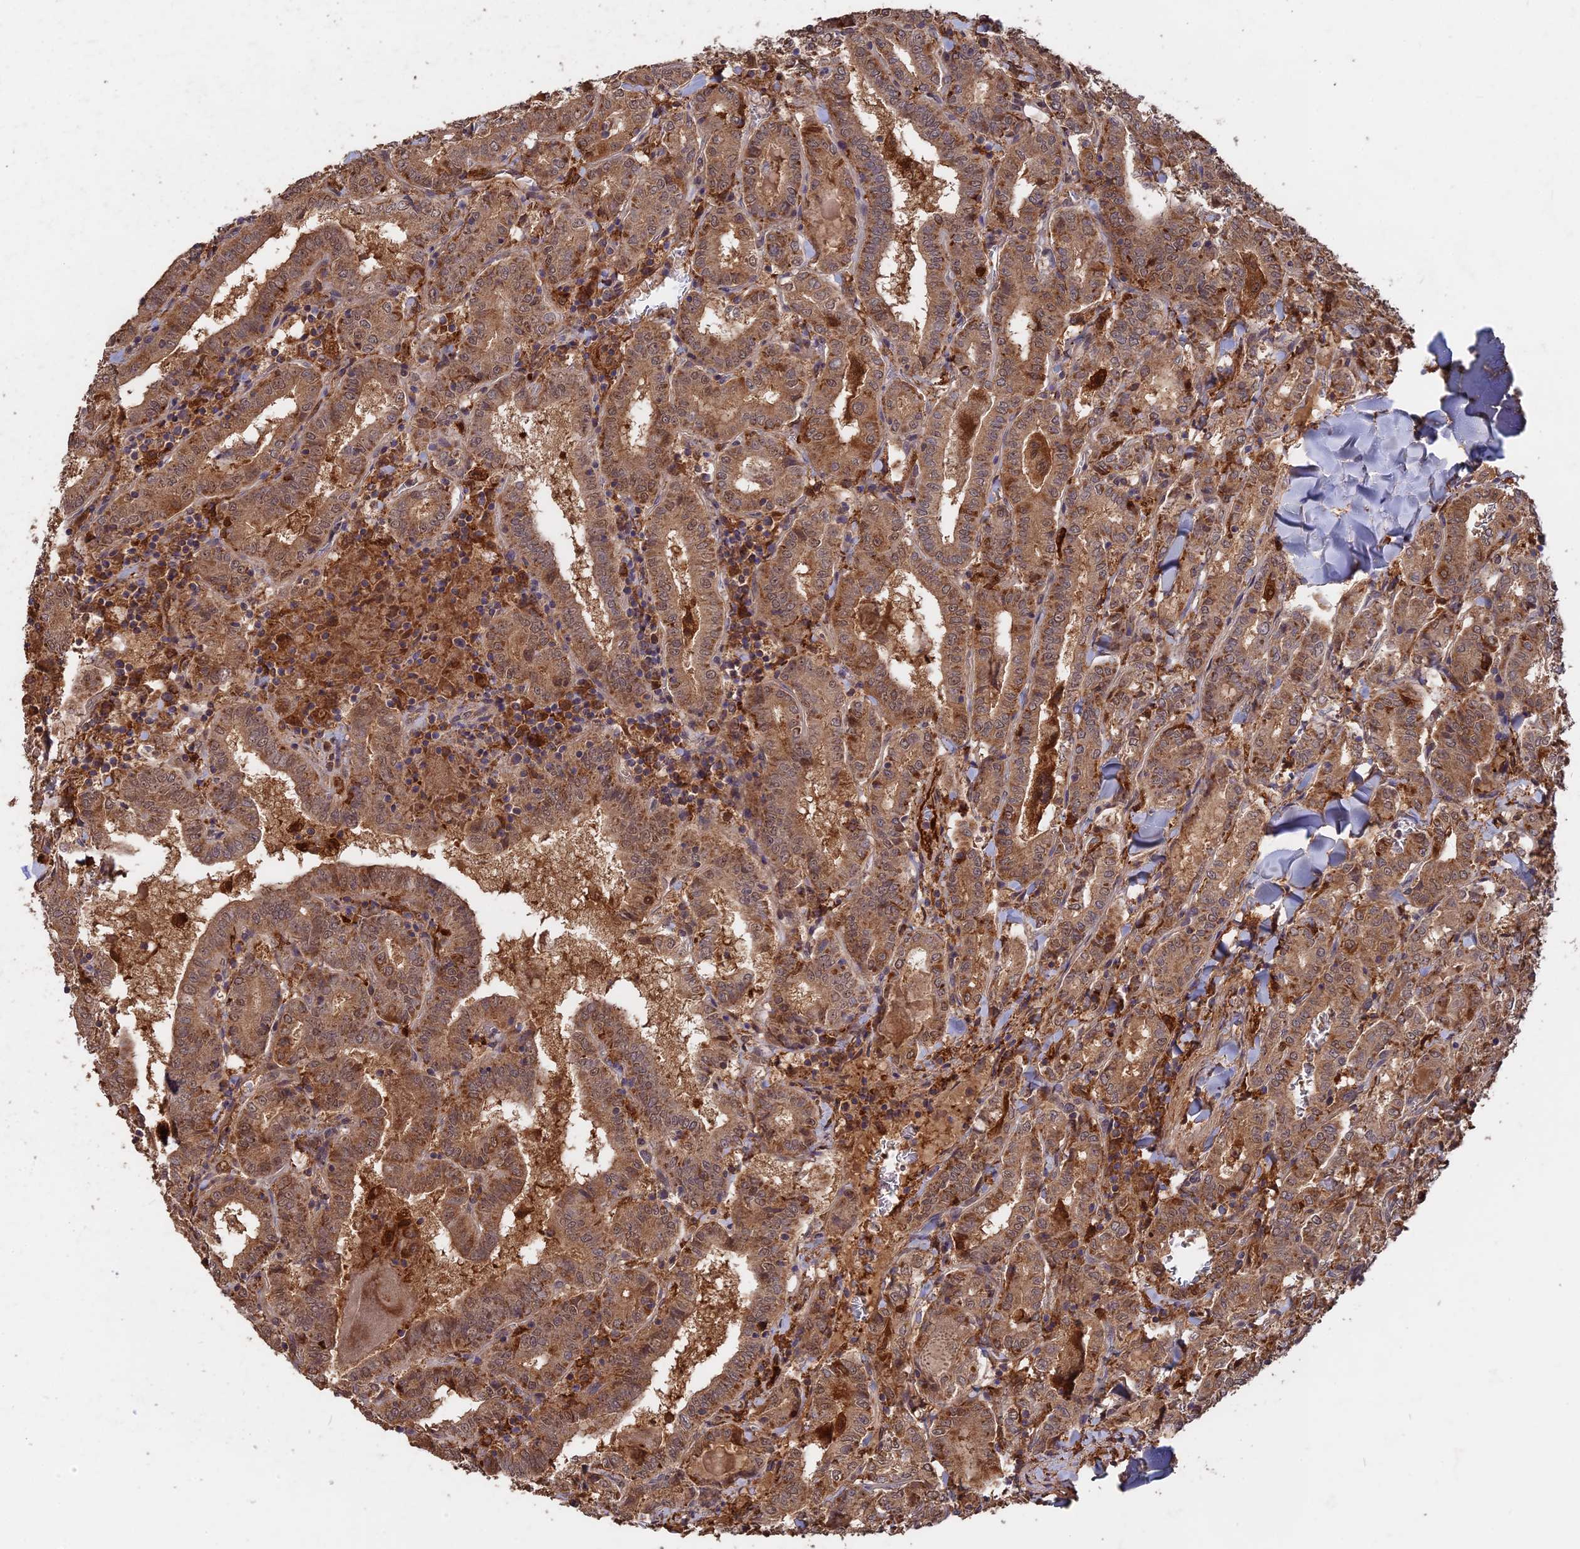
{"staining": {"intensity": "moderate", "quantity": ">75%", "location": "cytoplasmic/membranous"}, "tissue": "thyroid cancer", "cell_type": "Tumor cells", "image_type": "cancer", "snomed": [{"axis": "morphology", "description": "Papillary adenocarcinoma, NOS"}, {"axis": "topography", "description": "Thyroid gland"}], "caption": "Moderate cytoplasmic/membranous expression is present in about >75% of tumor cells in papillary adenocarcinoma (thyroid).", "gene": "SAC3D1", "patient": {"sex": "female", "age": 72}}